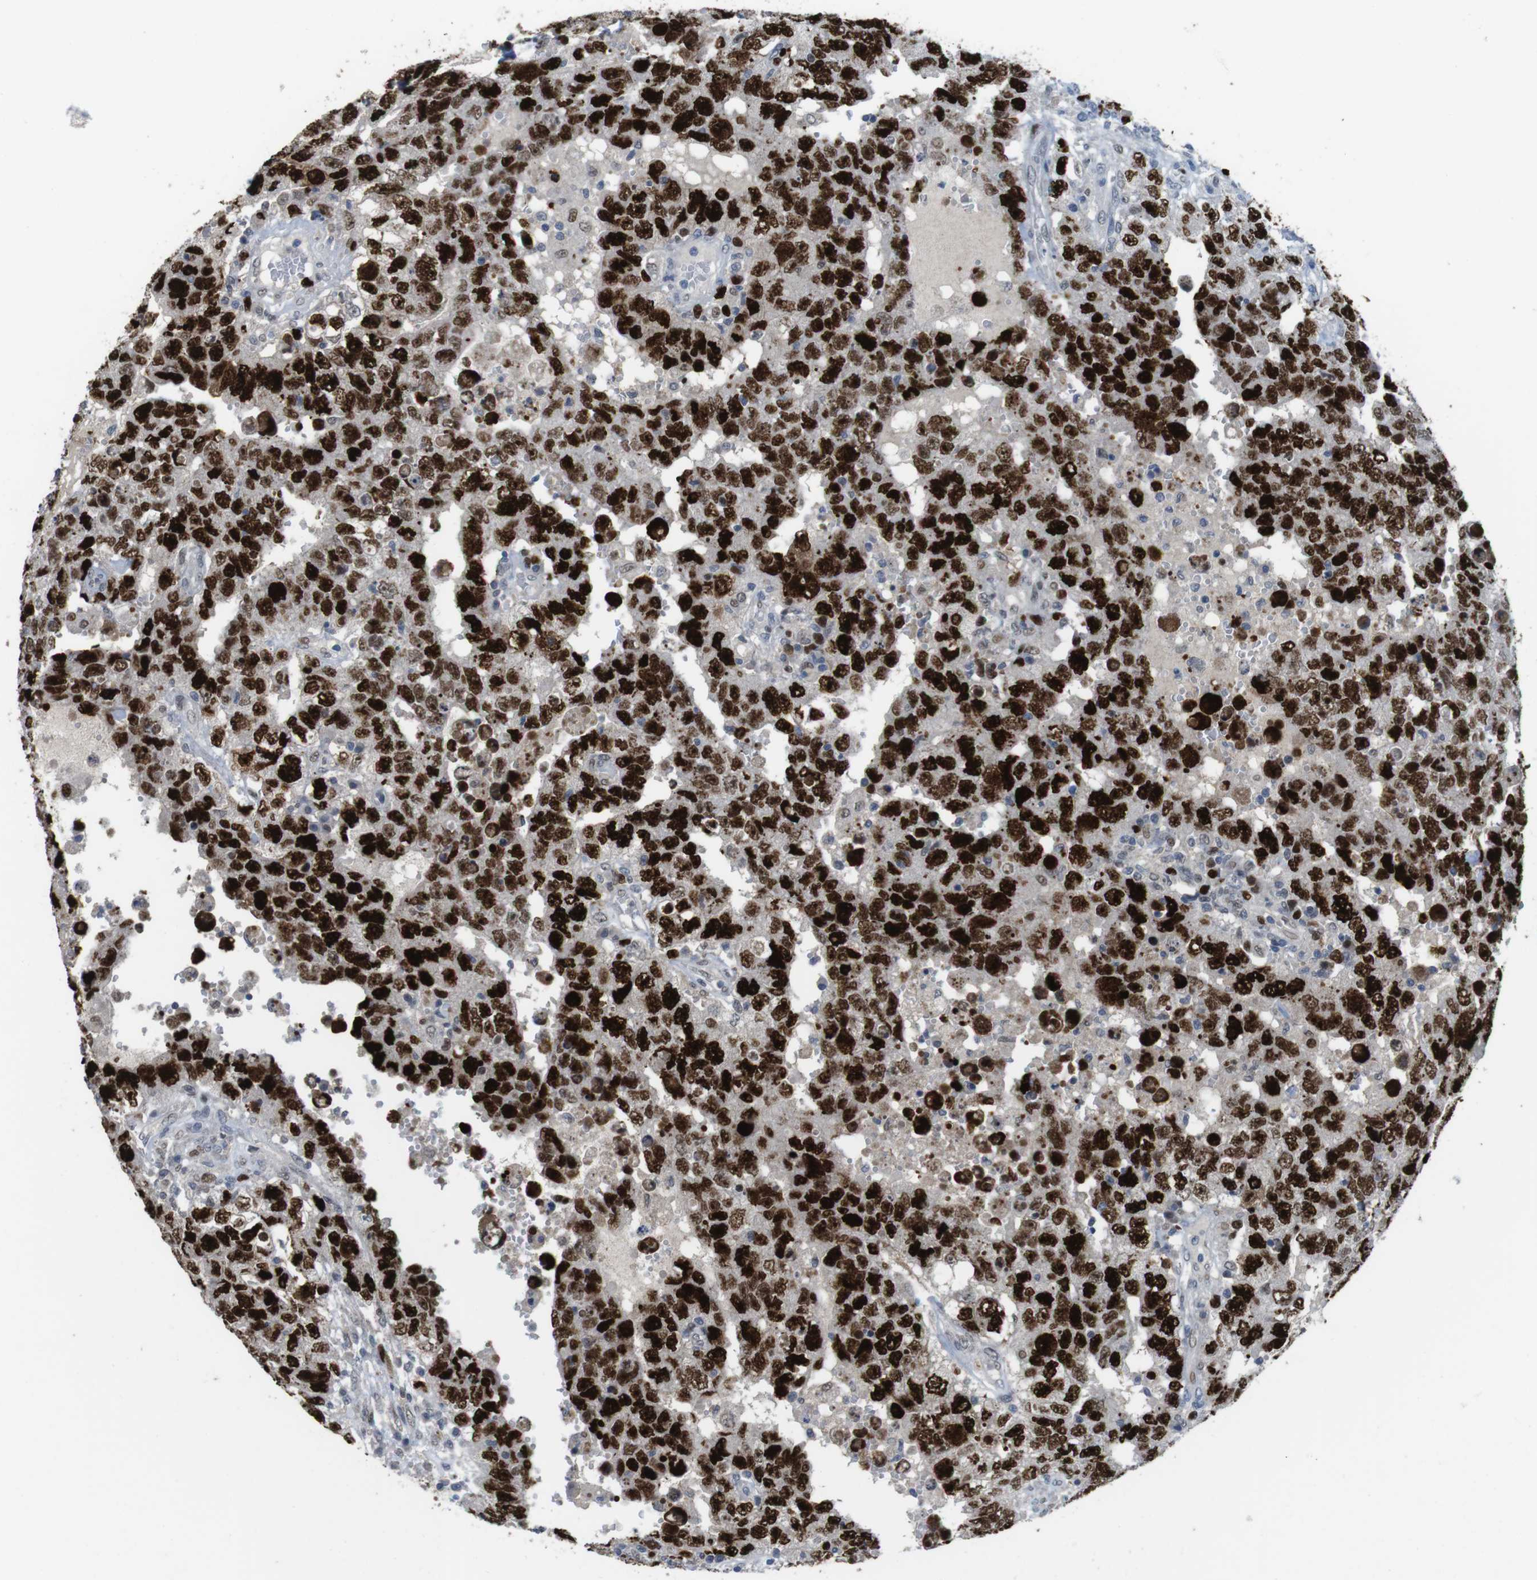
{"staining": {"intensity": "strong", "quantity": ">75%", "location": "nuclear"}, "tissue": "testis cancer", "cell_type": "Tumor cells", "image_type": "cancer", "snomed": [{"axis": "morphology", "description": "Carcinoma, Embryonal, NOS"}, {"axis": "topography", "description": "Testis"}], "caption": "Immunohistochemical staining of testis cancer (embryonal carcinoma) exhibits high levels of strong nuclear protein positivity in about >75% of tumor cells.", "gene": "KPNA2", "patient": {"sex": "male", "age": 26}}